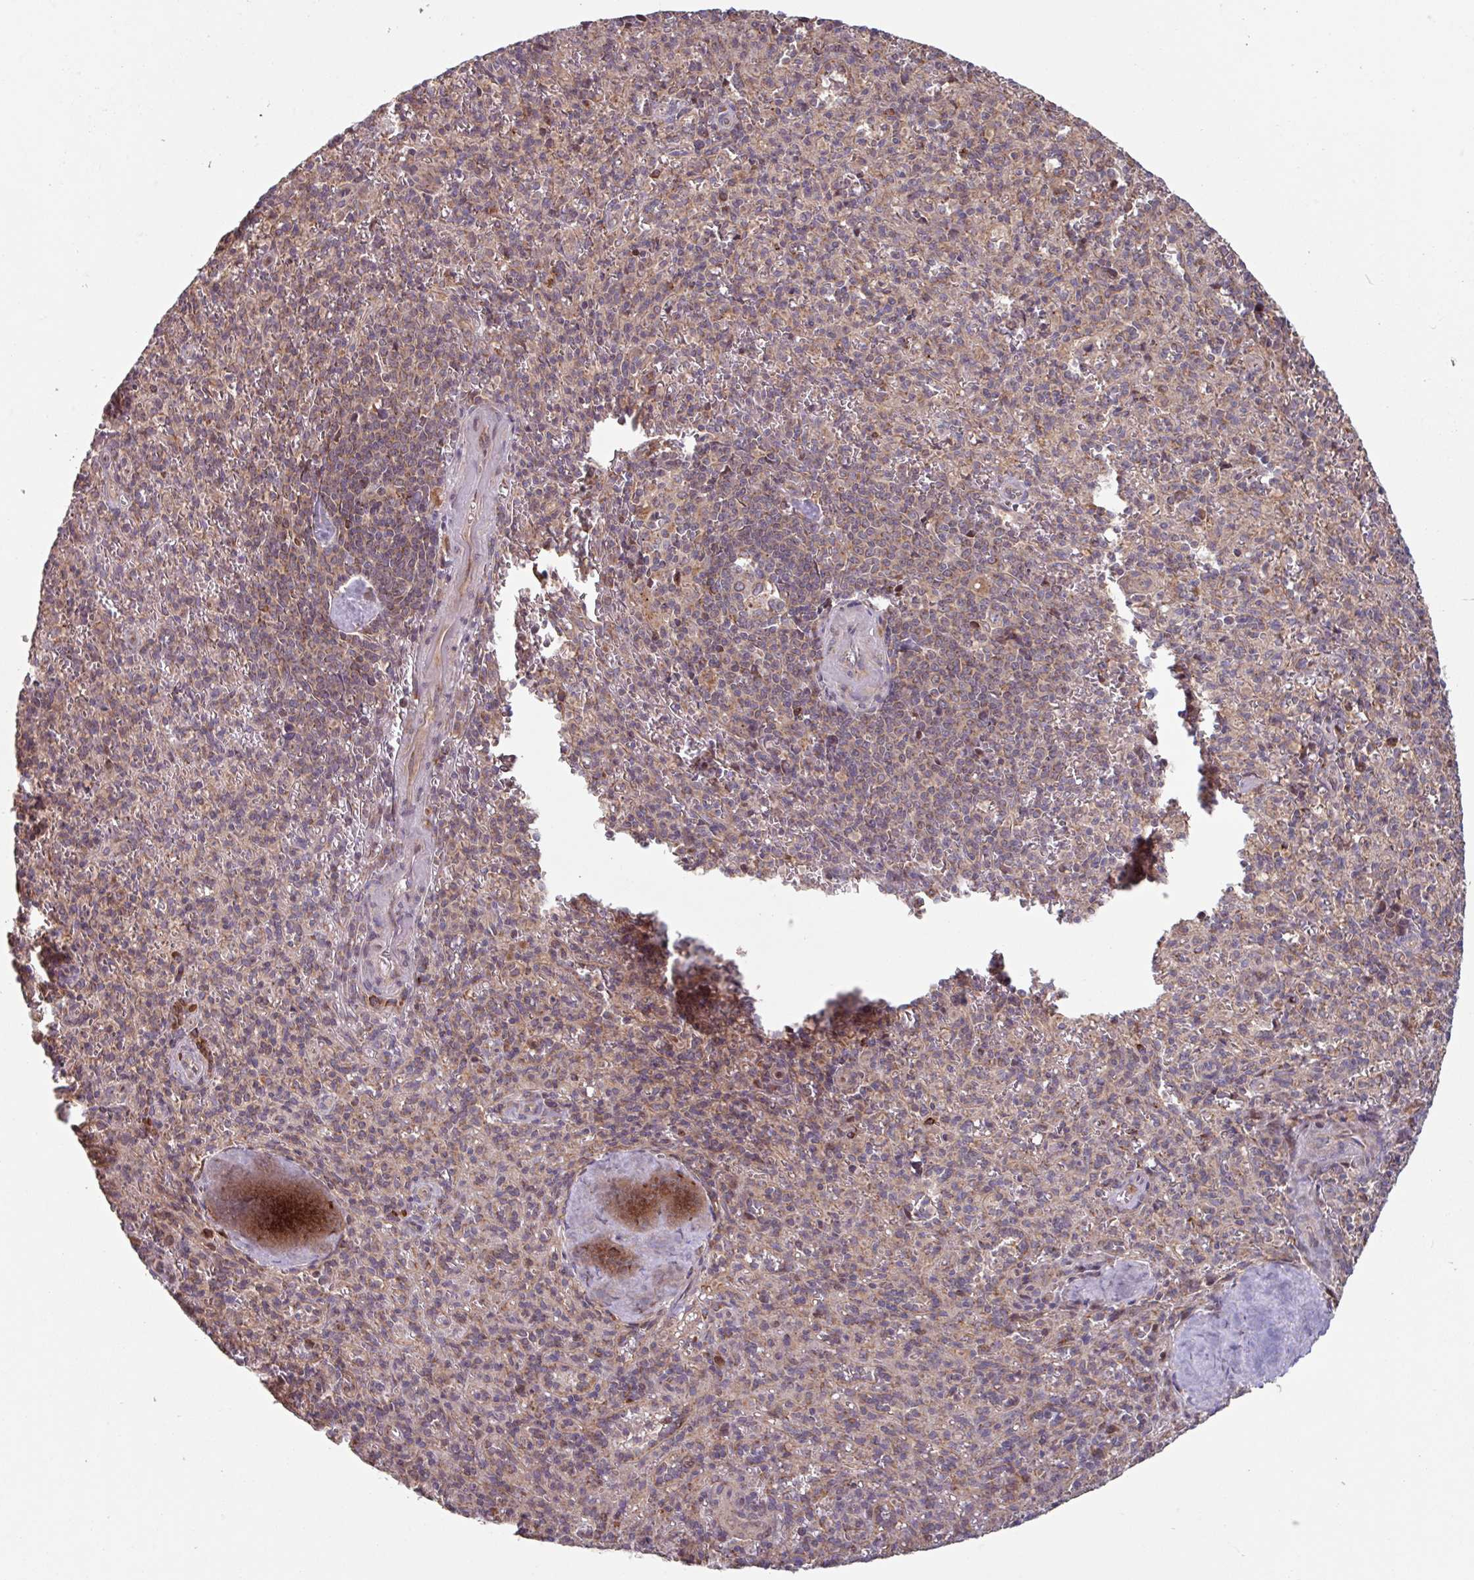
{"staining": {"intensity": "weak", "quantity": "25%-75%", "location": "cytoplasmic/membranous"}, "tissue": "spleen", "cell_type": "Cells in red pulp", "image_type": "normal", "snomed": [{"axis": "morphology", "description": "Normal tissue, NOS"}, {"axis": "topography", "description": "Spleen"}], "caption": "Spleen stained for a protein exhibits weak cytoplasmic/membranous positivity in cells in red pulp. The protein of interest is shown in brown color, while the nuclei are stained blue.", "gene": "COX7C", "patient": {"sex": "female", "age": 70}}